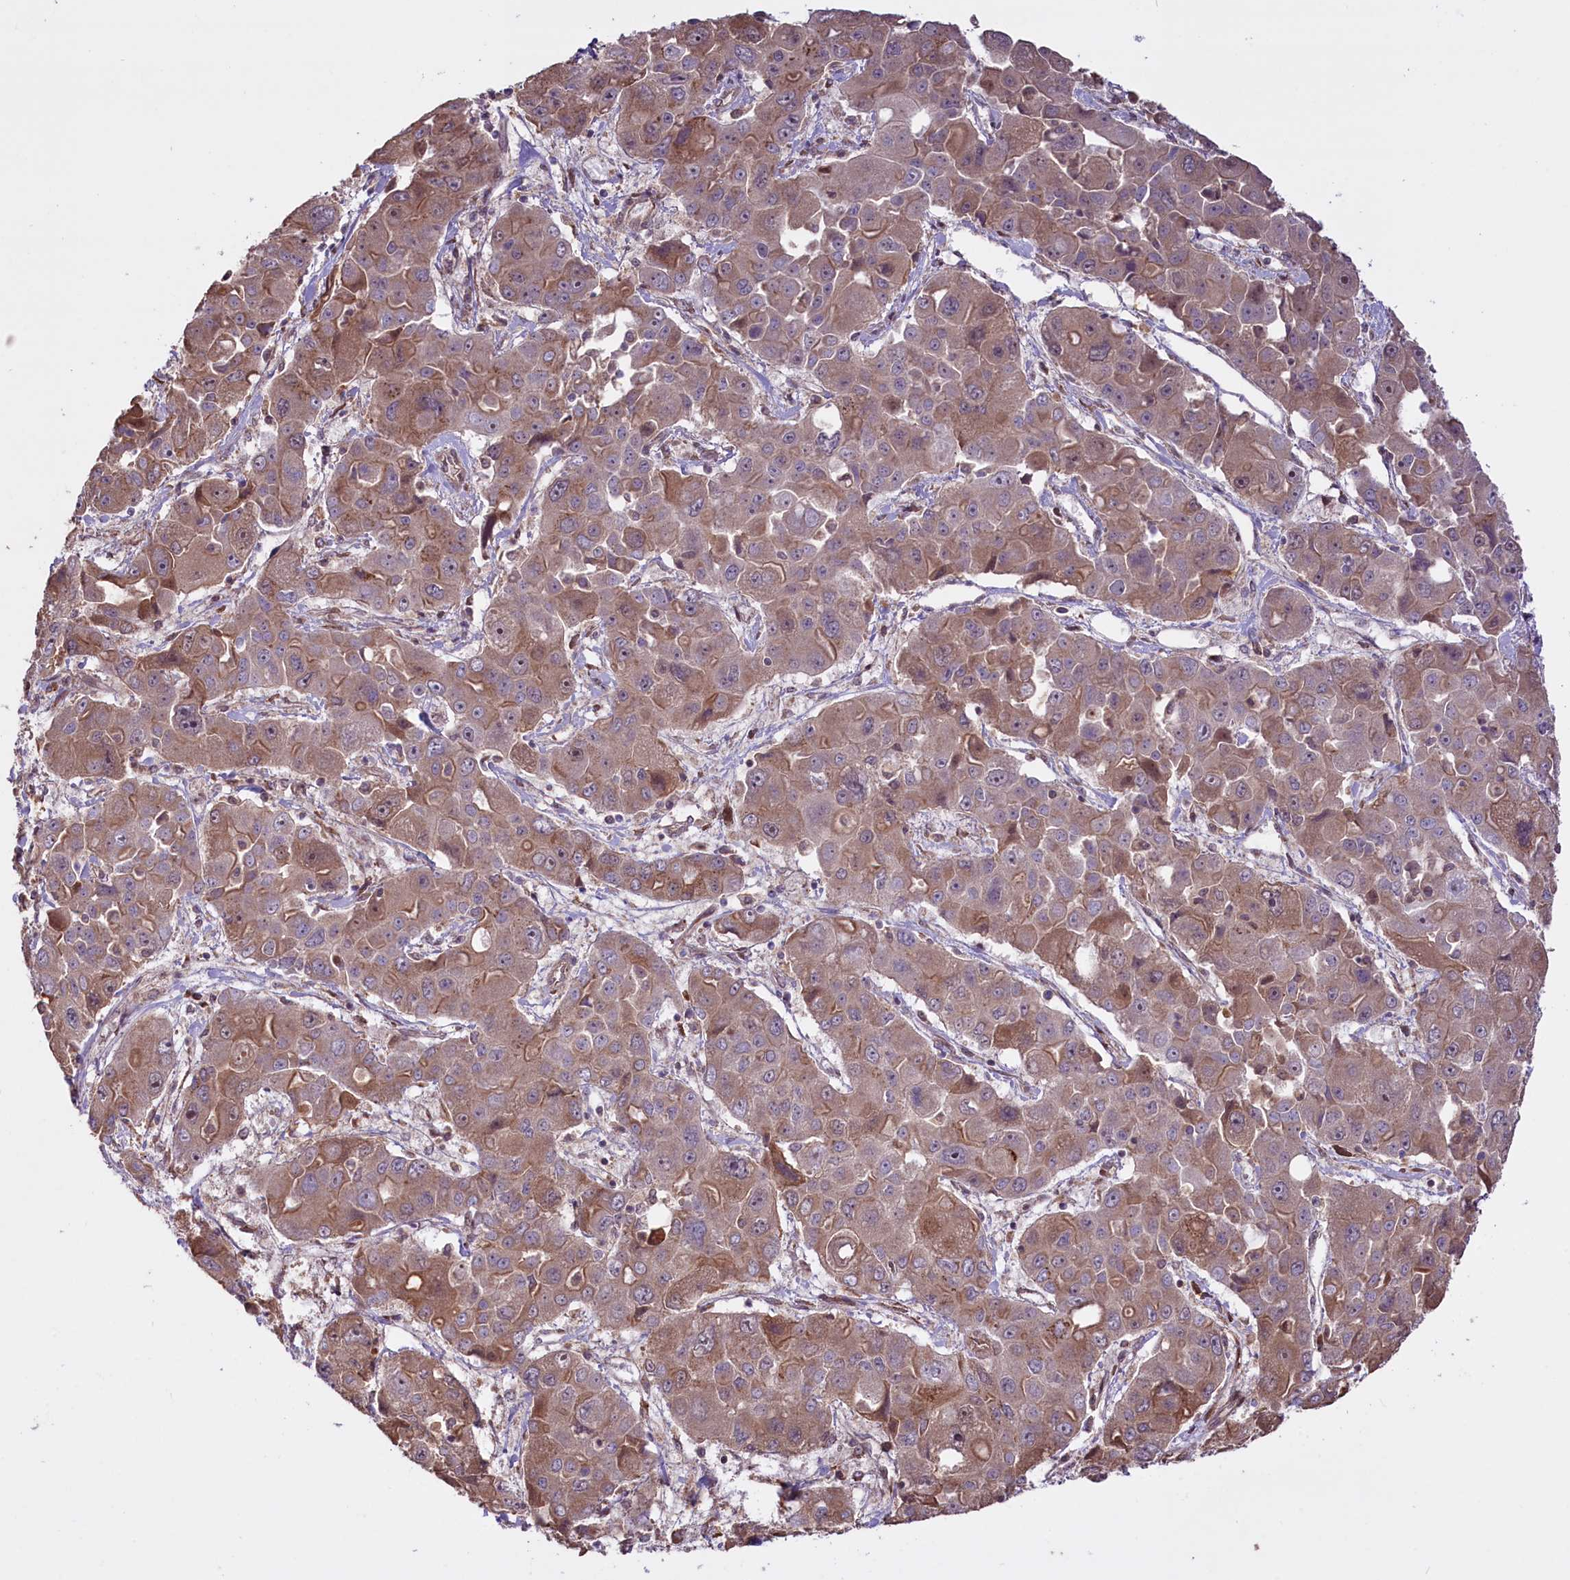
{"staining": {"intensity": "weak", "quantity": ">75%", "location": "cytoplasmic/membranous"}, "tissue": "liver cancer", "cell_type": "Tumor cells", "image_type": "cancer", "snomed": [{"axis": "morphology", "description": "Cholangiocarcinoma"}, {"axis": "topography", "description": "Liver"}], "caption": "An immunohistochemistry (IHC) micrograph of neoplastic tissue is shown. Protein staining in brown labels weak cytoplasmic/membranous positivity in cholangiocarcinoma (liver) within tumor cells.", "gene": "HDAC5", "patient": {"sex": "male", "age": 67}}